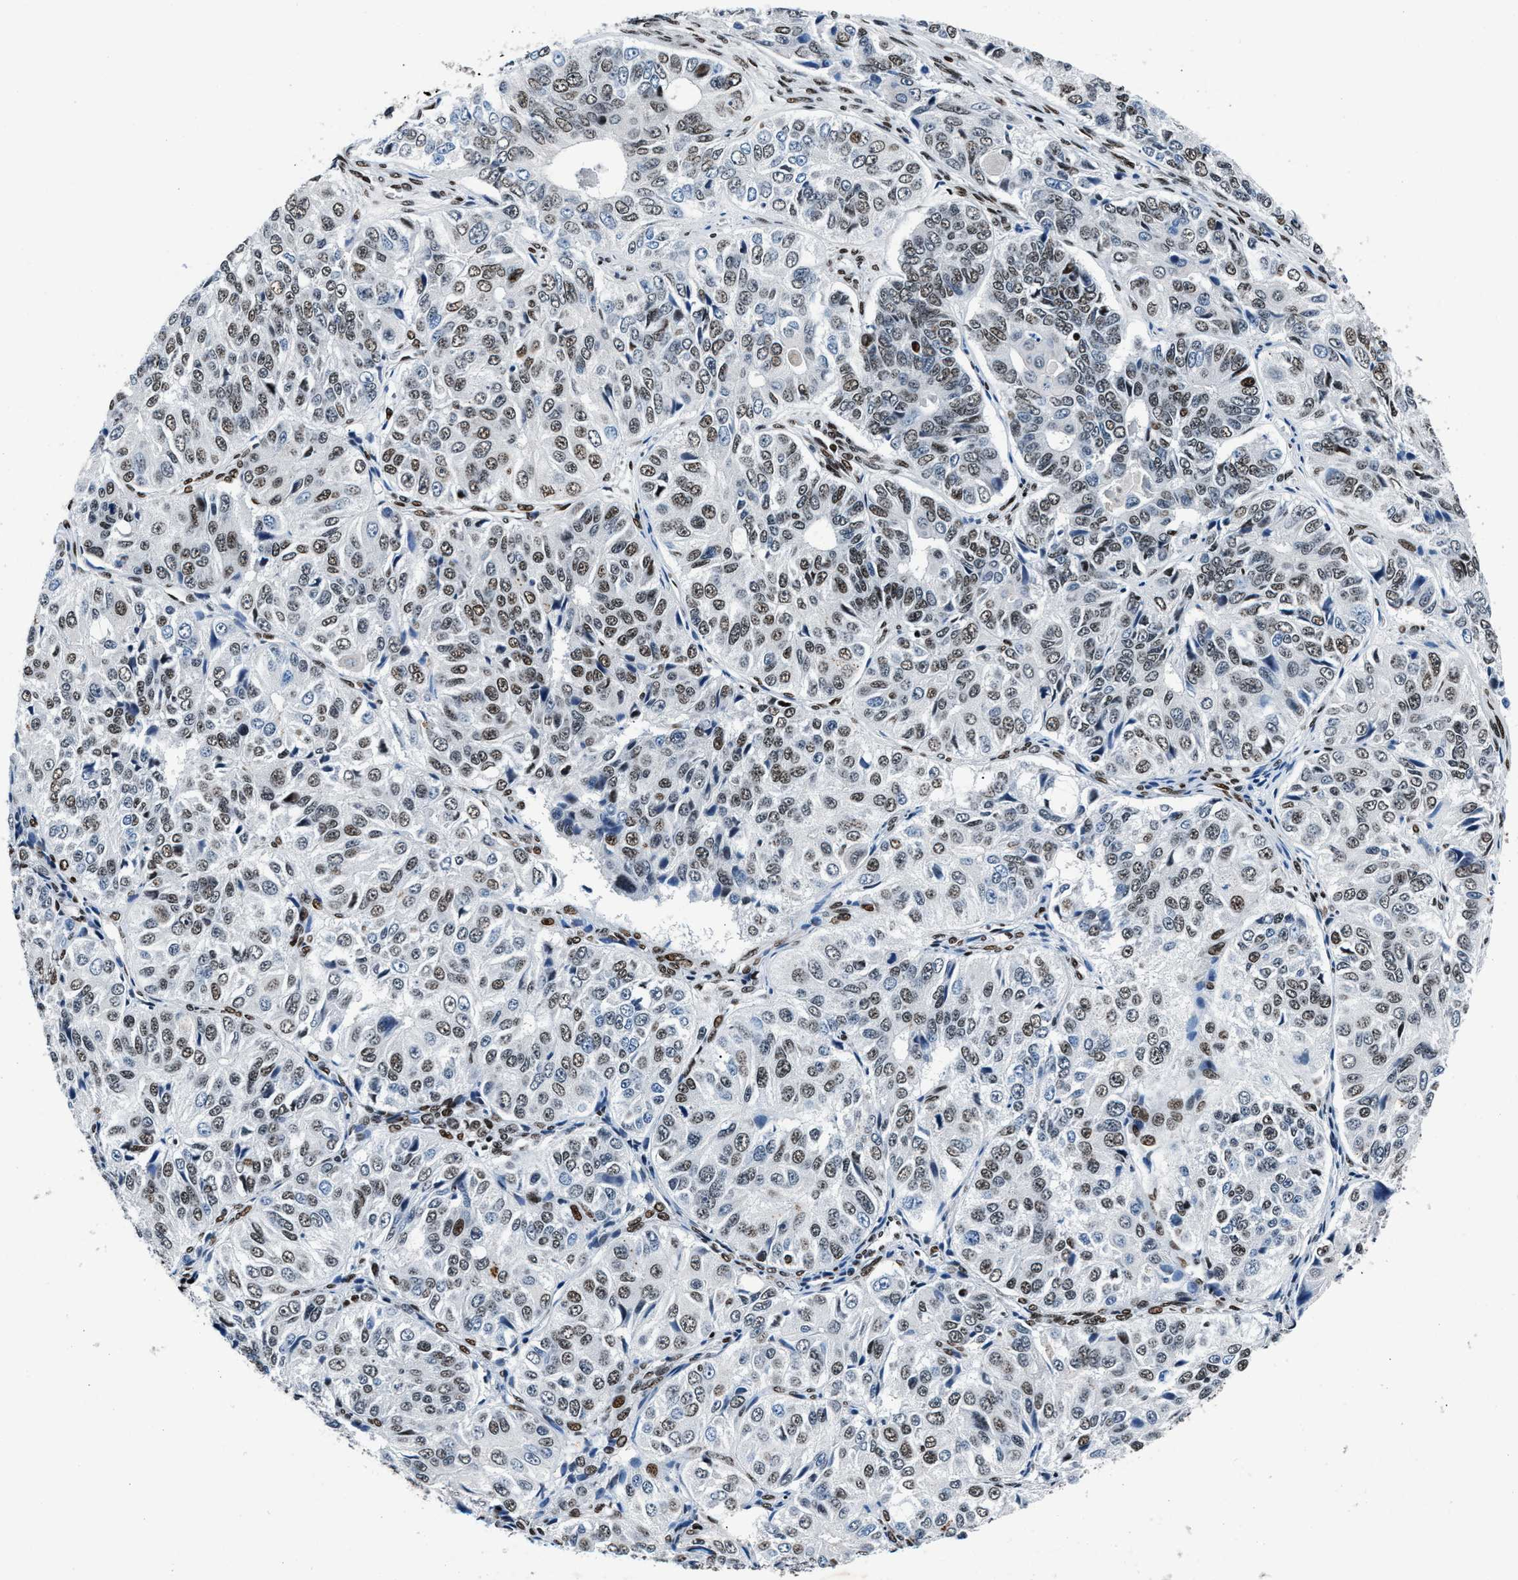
{"staining": {"intensity": "moderate", "quantity": ">75%", "location": "nuclear"}, "tissue": "ovarian cancer", "cell_type": "Tumor cells", "image_type": "cancer", "snomed": [{"axis": "morphology", "description": "Carcinoma, endometroid"}, {"axis": "topography", "description": "Ovary"}], "caption": "This is a micrograph of immunohistochemistry staining of endometroid carcinoma (ovarian), which shows moderate positivity in the nuclear of tumor cells.", "gene": "PRRC2B", "patient": {"sex": "female", "age": 51}}